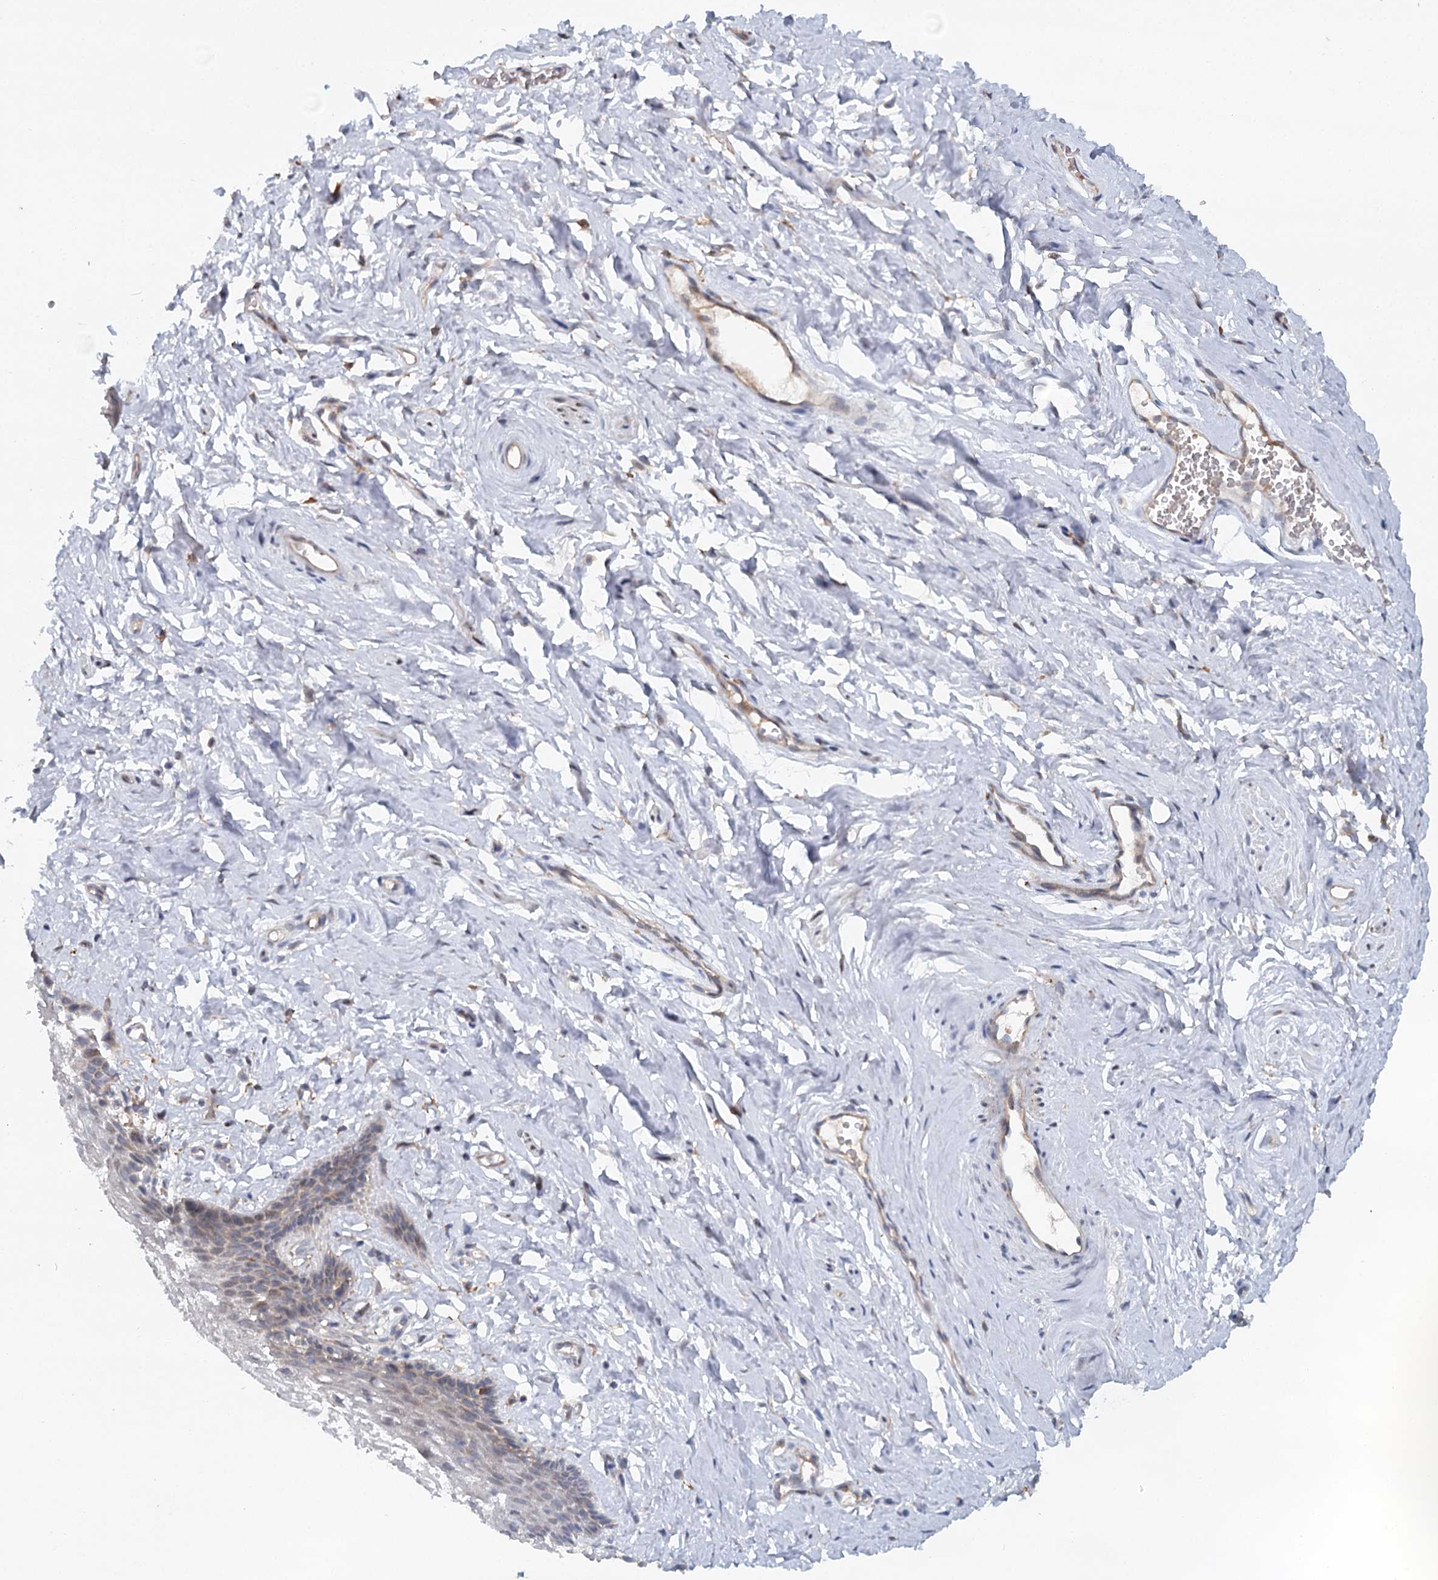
{"staining": {"intensity": "moderate", "quantity": "<25%", "location": "cytoplasmic/membranous"}, "tissue": "vagina", "cell_type": "Squamous epithelial cells", "image_type": "normal", "snomed": [{"axis": "morphology", "description": "Normal tissue, NOS"}, {"axis": "topography", "description": "Vagina"}, {"axis": "topography", "description": "Cervix"}], "caption": "Immunohistochemical staining of unremarkable human vagina demonstrates moderate cytoplasmic/membranous protein expression in approximately <25% of squamous epithelial cells. The staining was performed using DAB (3,3'-diaminobenzidine), with brown indicating positive protein expression. Nuclei are stained blue with hematoxylin.", "gene": "RNF111", "patient": {"sex": "female", "age": 40}}